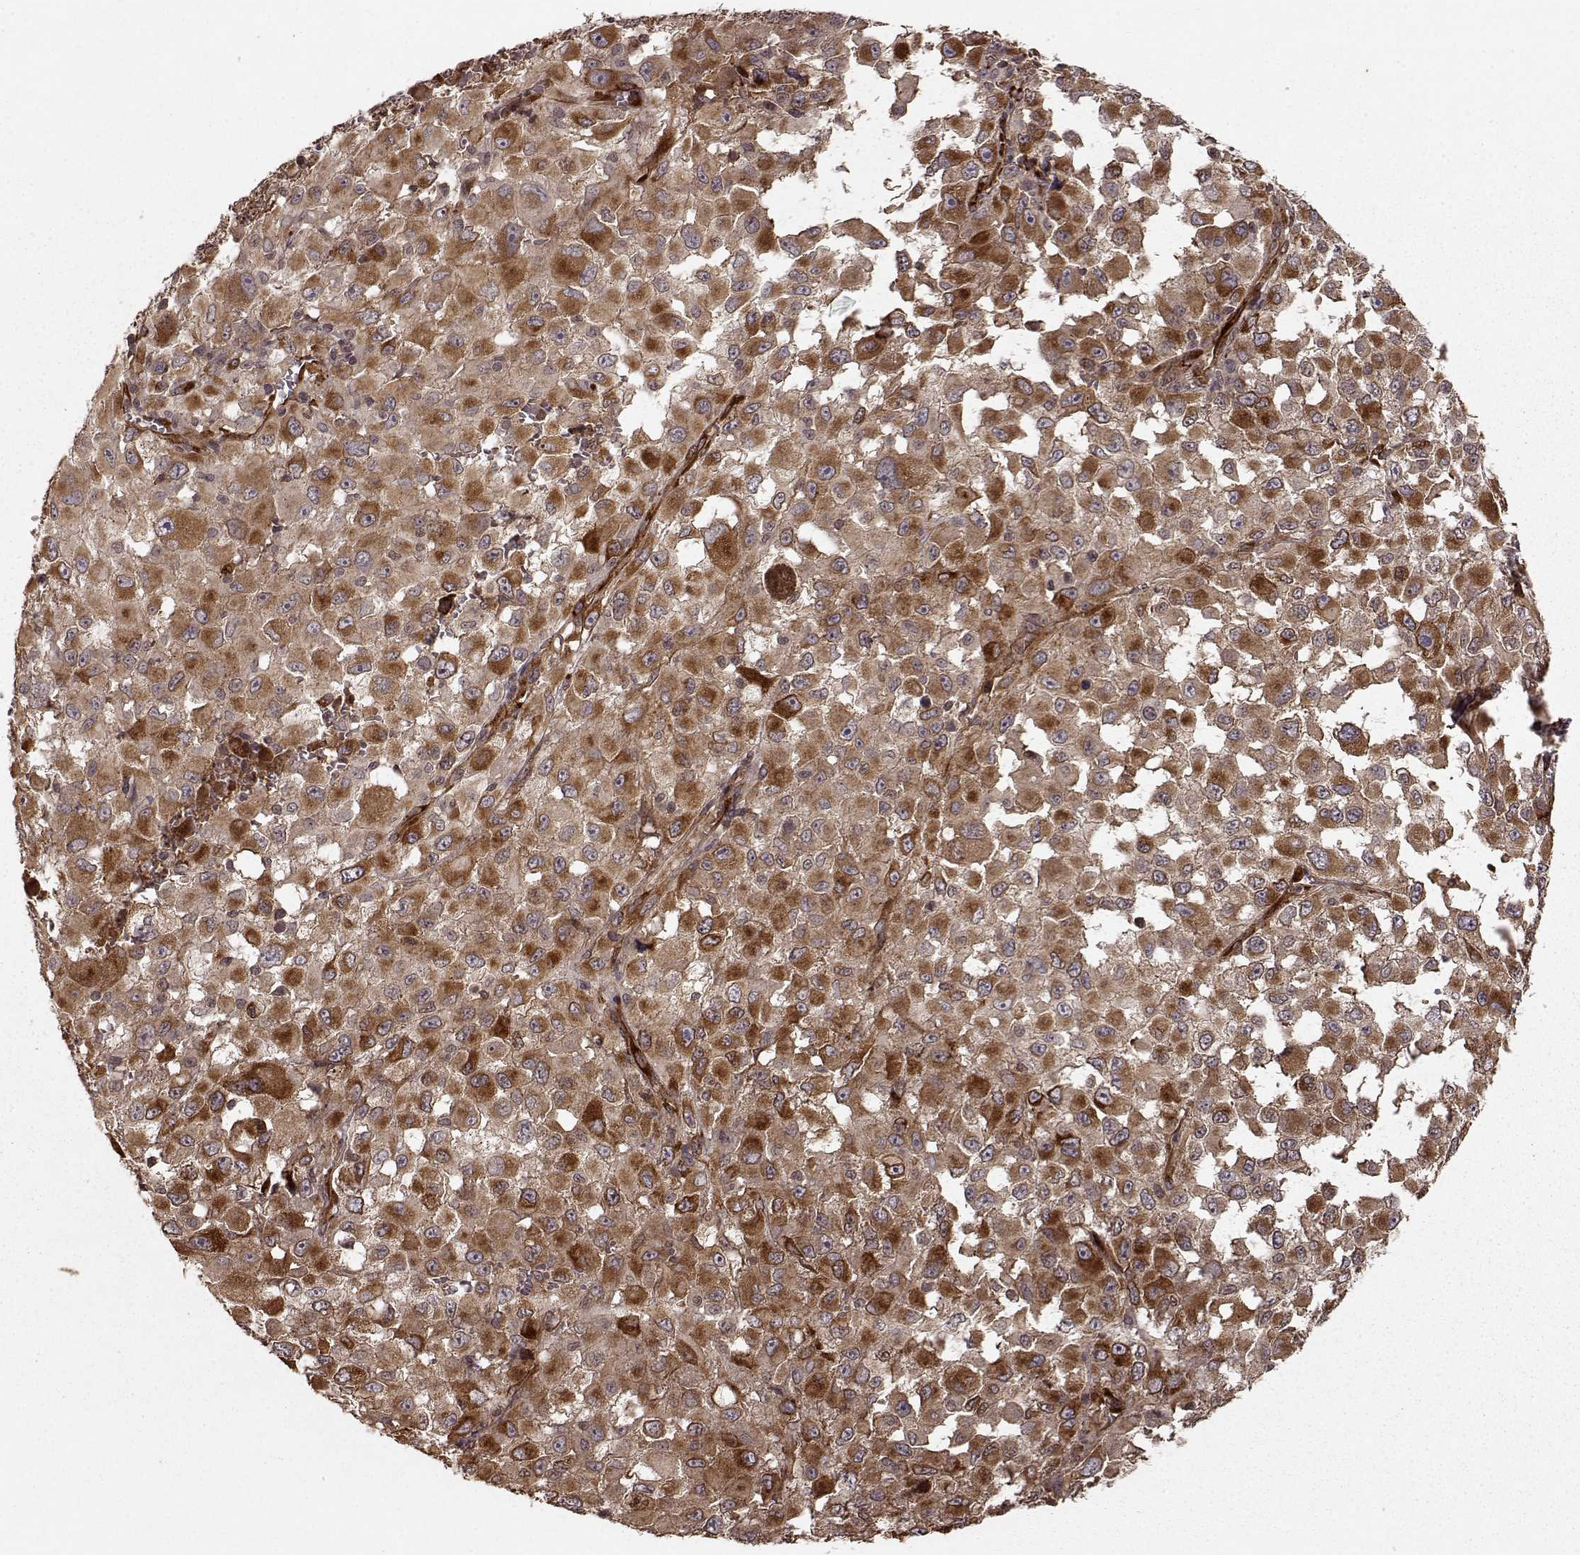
{"staining": {"intensity": "strong", "quantity": "25%-75%", "location": "cytoplasmic/membranous"}, "tissue": "melanoma", "cell_type": "Tumor cells", "image_type": "cancer", "snomed": [{"axis": "morphology", "description": "Malignant melanoma, Metastatic site"}, {"axis": "topography", "description": "Lymph node"}], "caption": "Protein expression analysis of malignant melanoma (metastatic site) exhibits strong cytoplasmic/membranous staining in approximately 25%-75% of tumor cells.", "gene": "FSTL1", "patient": {"sex": "male", "age": 50}}